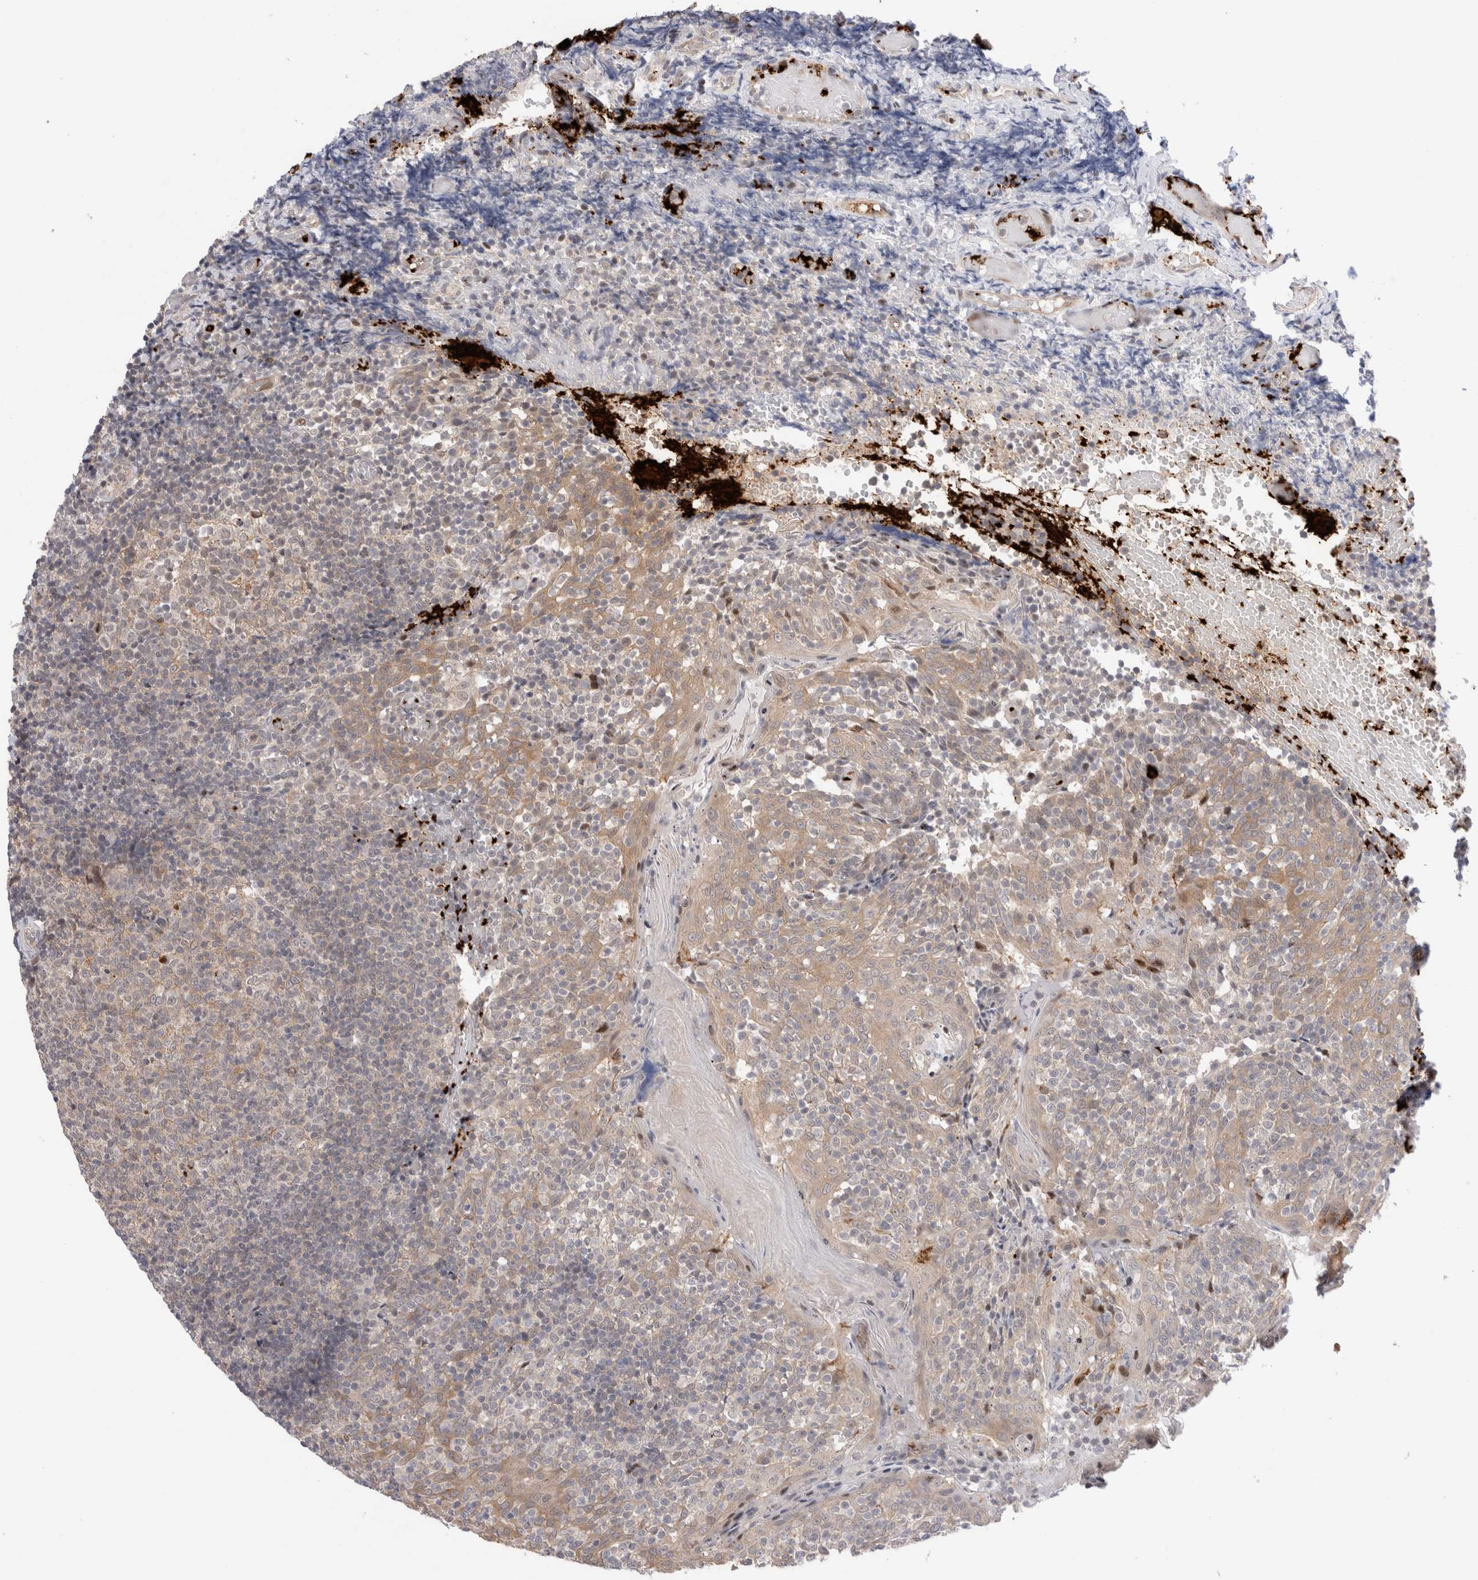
{"staining": {"intensity": "weak", "quantity": "<25%", "location": "nuclear"}, "tissue": "tonsil", "cell_type": "Germinal center cells", "image_type": "normal", "snomed": [{"axis": "morphology", "description": "Normal tissue, NOS"}, {"axis": "topography", "description": "Tonsil"}], "caption": "DAB (3,3'-diaminobenzidine) immunohistochemical staining of benign tonsil shows no significant staining in germinal center cells. (DAB IHC, high magnification).", "gene": "VPS28", "patient": {"sex": "female", "age": 19}}